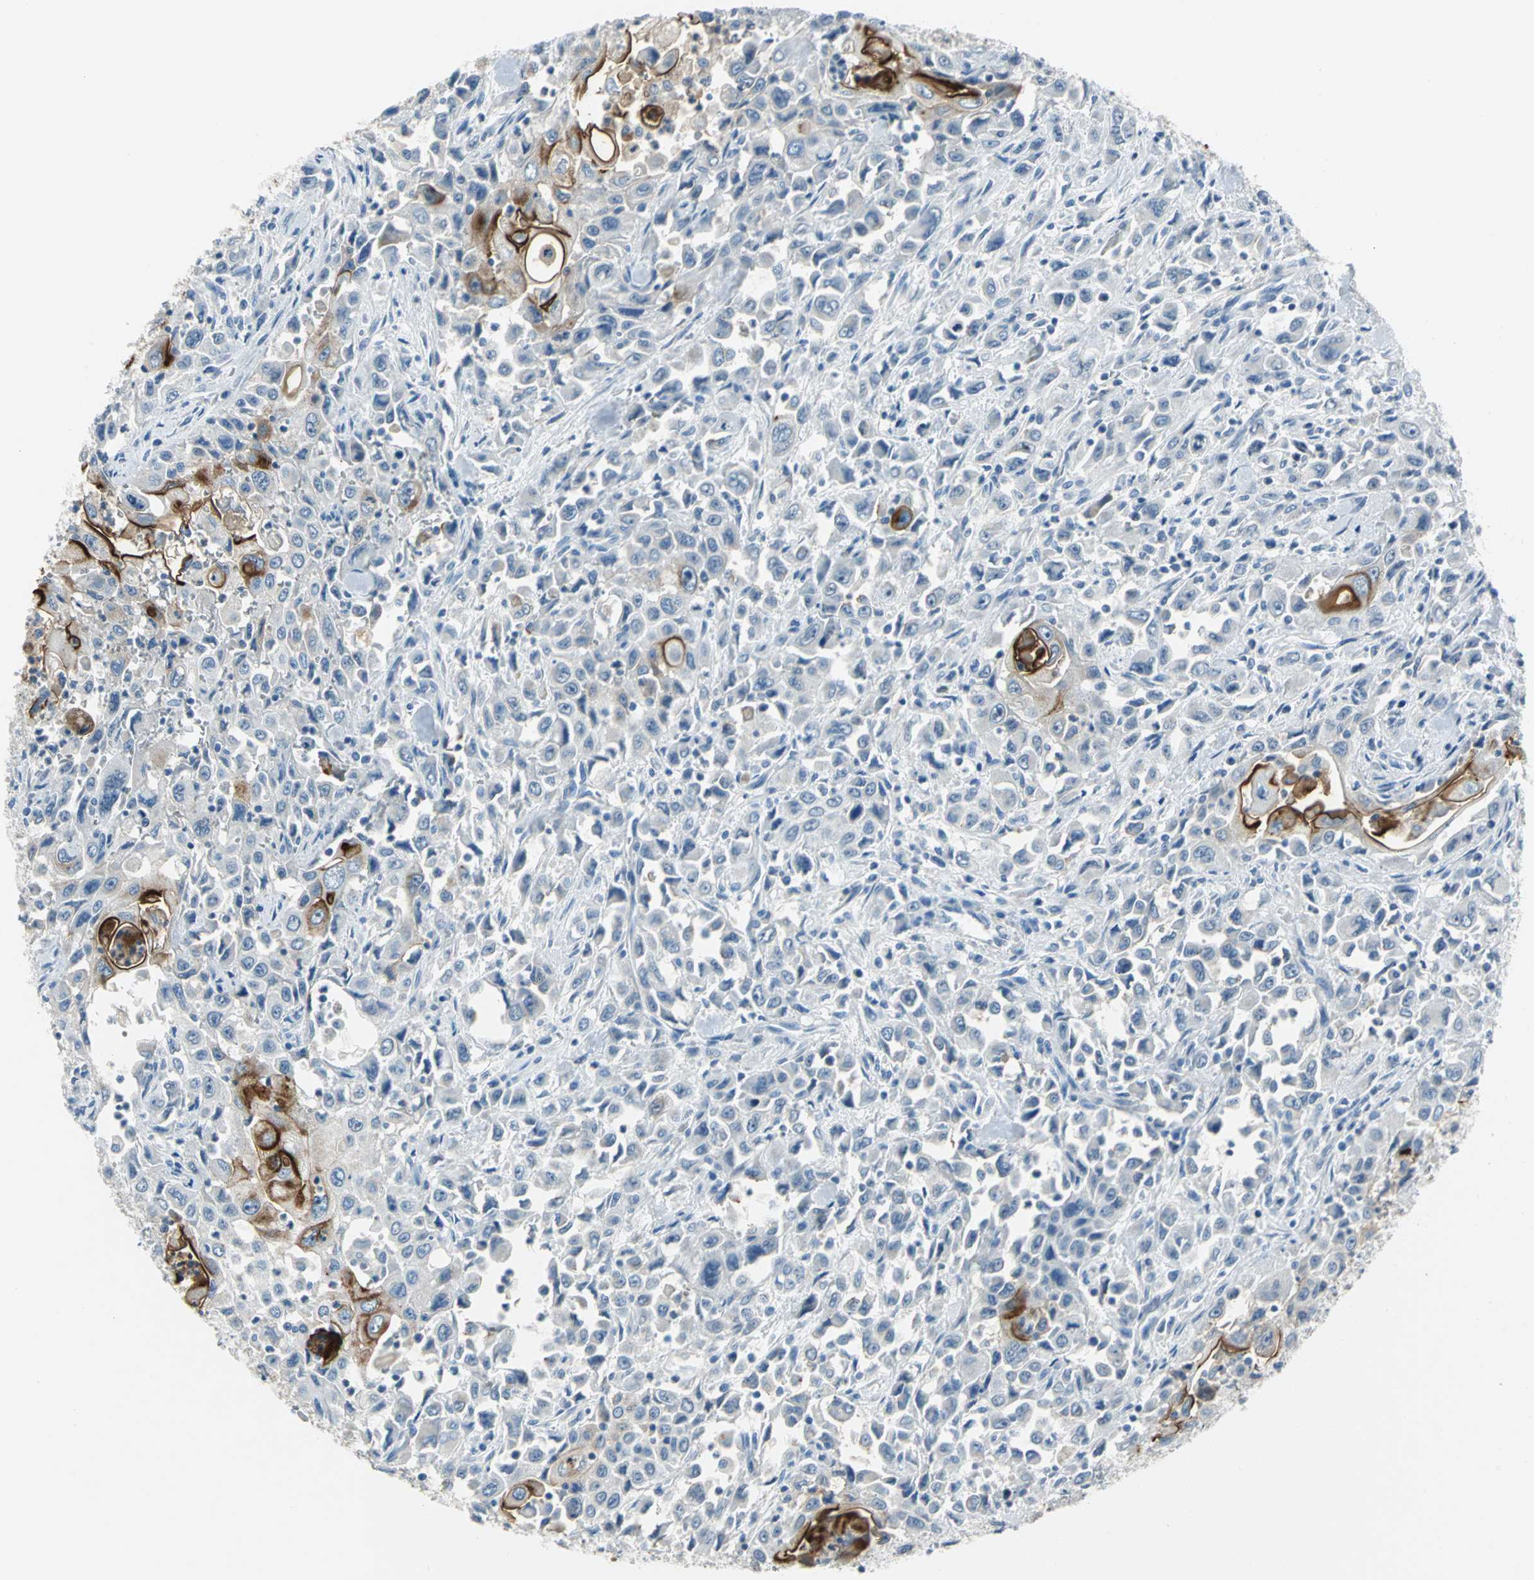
{"staining": {"intensity": "strong", "quantity": "<25%", "location": "cytoplasmic/membranous"}, "tissue": "pancreatic cancer", "cell_type": "Tumor cells", "image_type": "cancer", "snomed": [{"axis": "morphology", "description": "Adenocarcinoma, NOS"}, {"axis": "topography", "description": "Pancreas"}], "caption": "The micrograph exhibits a brown stain indicating the presence of a protein in the cytoplasmic/membranous of tumor cells in pancreatic adenocarcinoma.", "gene": "MUC4", "patient": {"sex": "male", "age": 70}}